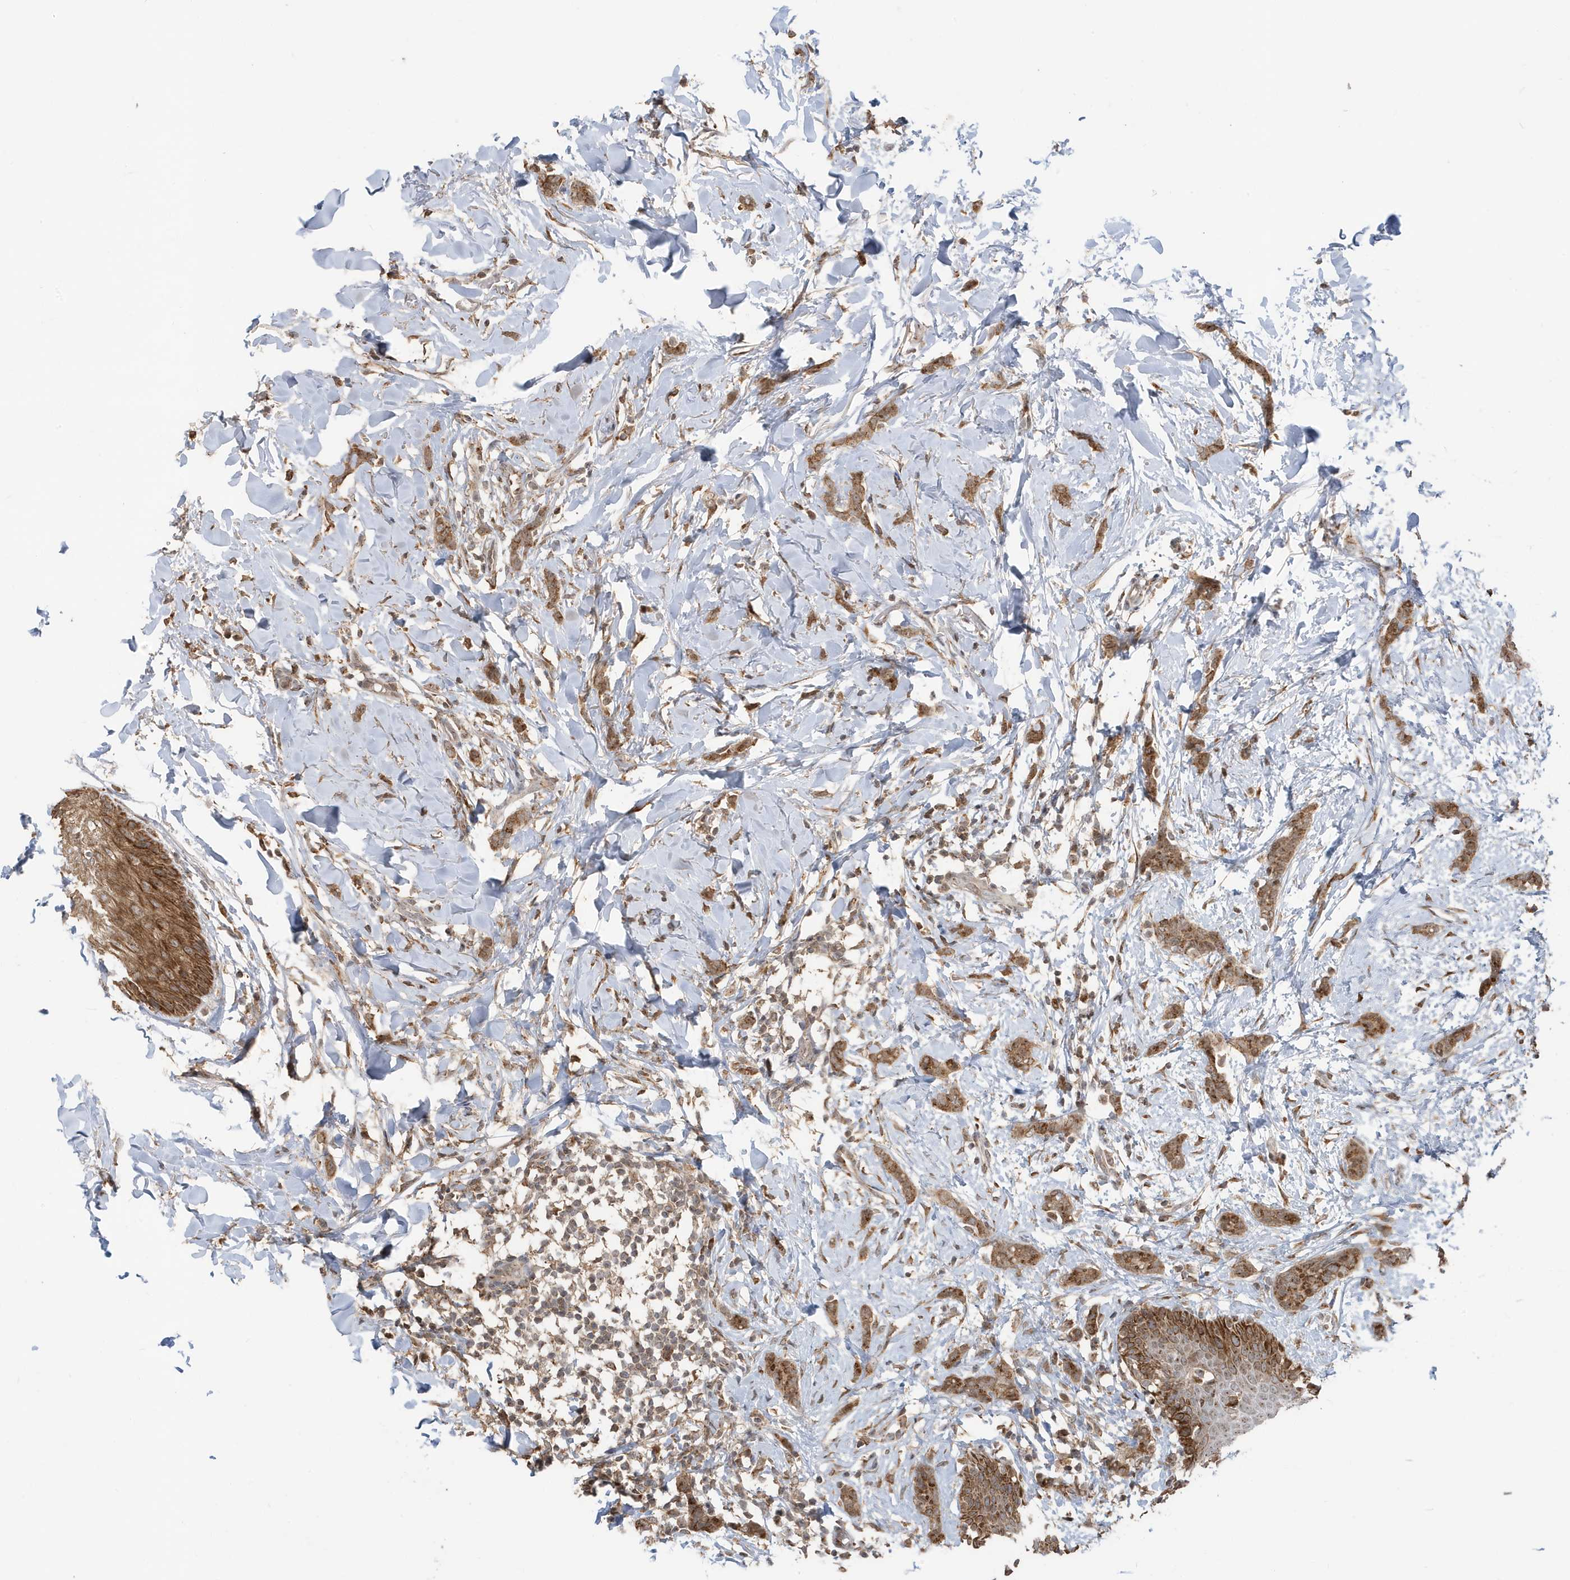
{"staining": {"intensity": "moderate", "quantity": ">75%", "location": "cytoplasmic/membranous"}, "tissue": "breast cancer", "cell_type": "Tumor cells", "image_type": "cancer", "snomed": [{"axis": "morphology", "description": "Lobular carcinoma"}, {"axis": "topography", "description": "Skin"}, {"axis": "topography", "description": "Breast"}], "caption": "This is an image of IHC staining of lobular carcinoma (breast), which shows moderate expression in the cytoplasmic/membranous of tumor cells.", "gene": "RER1", "patient": {"sex": "female", "age": 46}}